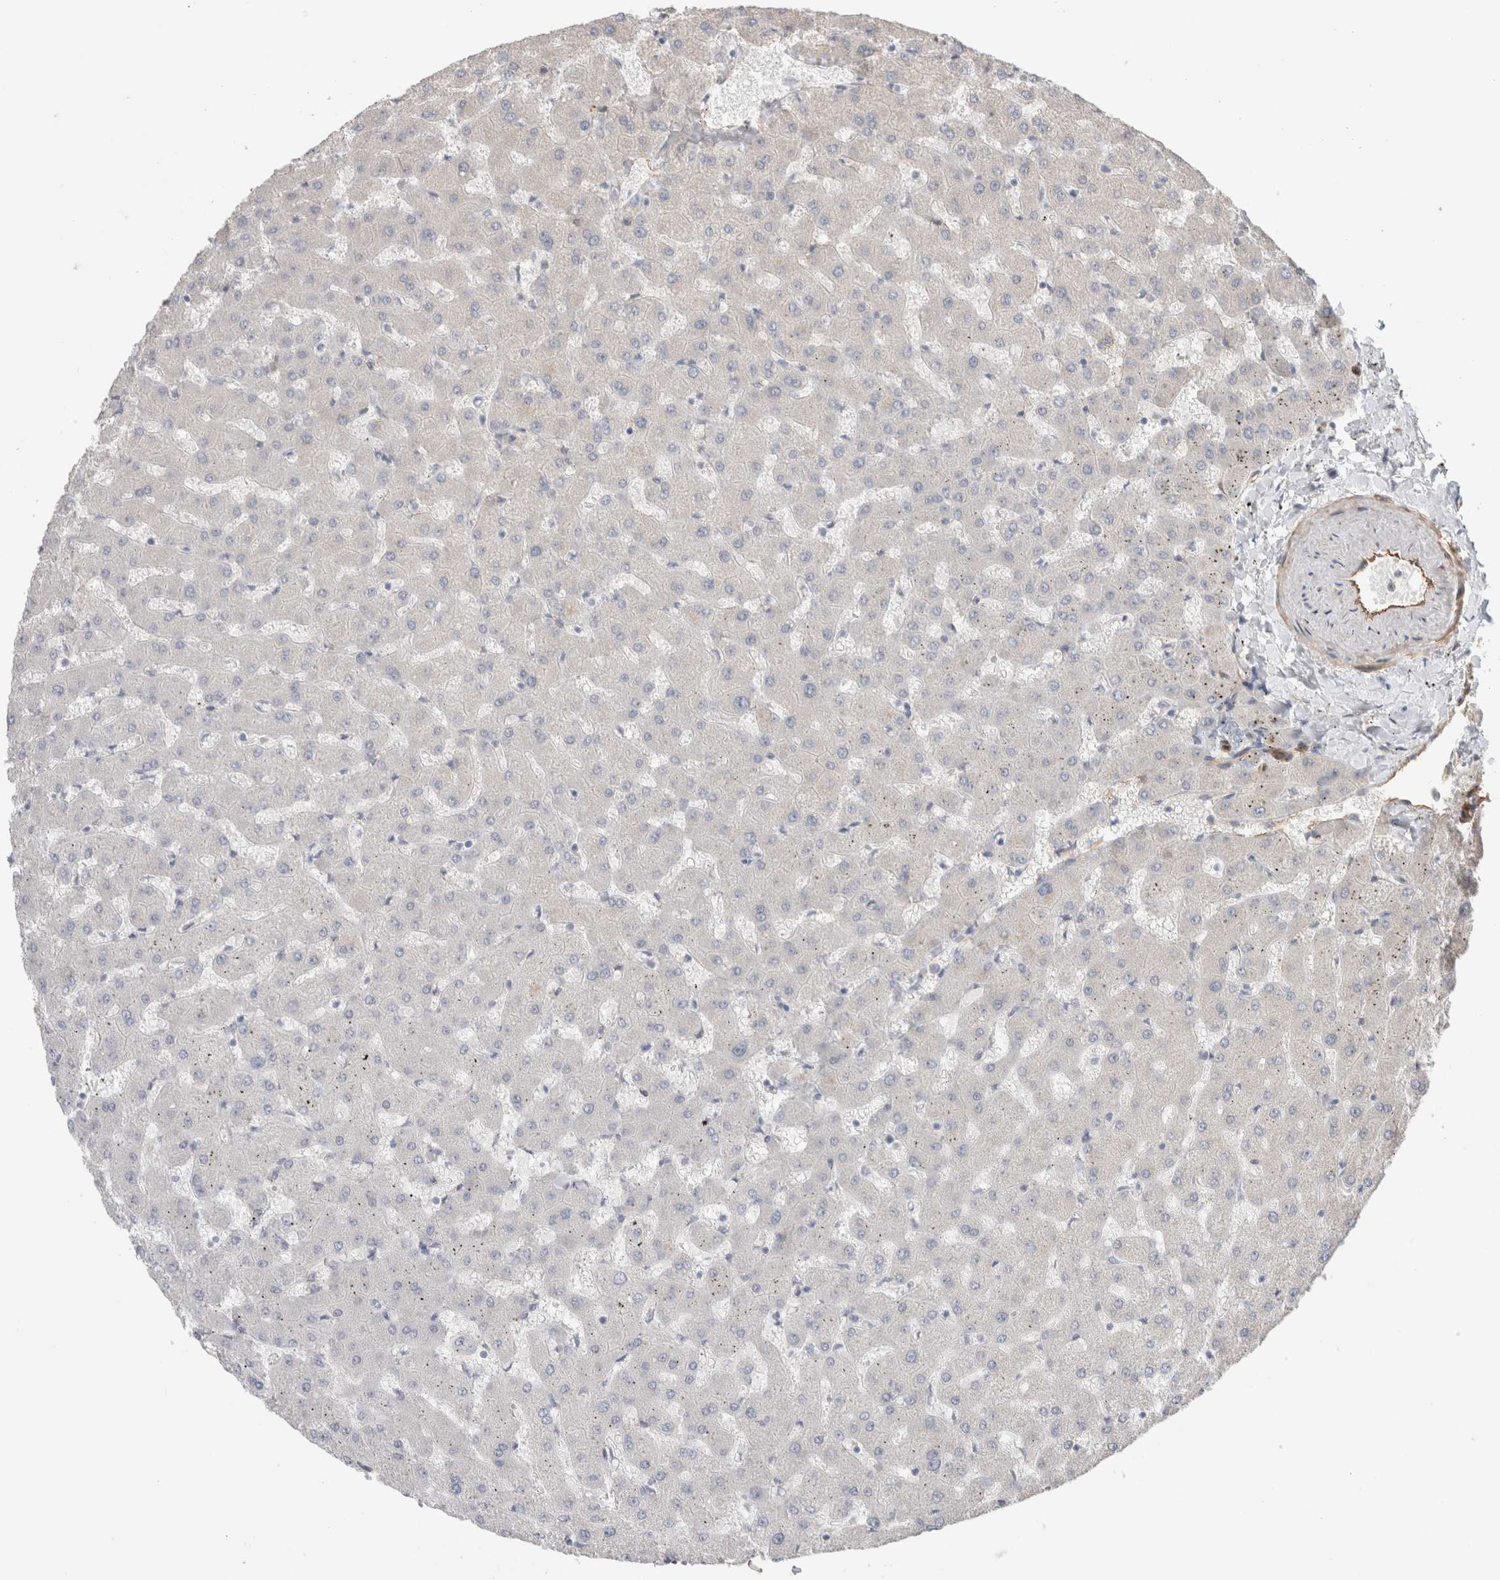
{"staining": {"intensity": "moderate", "quantity": ">75%", "location": "cytoplasmic/membranous"}, "tissue": "liver", "cell_type": "Cholangiocytes", "image_type": "normal", "snomed": [{"axis": "morphology", "description": "Normal tissue, NOS"}, {"axis": "topography", "description": "Liver"}], "caption": "Protein staining of benign liver exhibits moderate cytoplasmic/membranous positivity in approximately >75% of cholangiocytes. The protein is shown in brown color, while the nuclei are stained blue.", "gene": "CAAP1", "patient": {"sex": "female", "age": 63}}